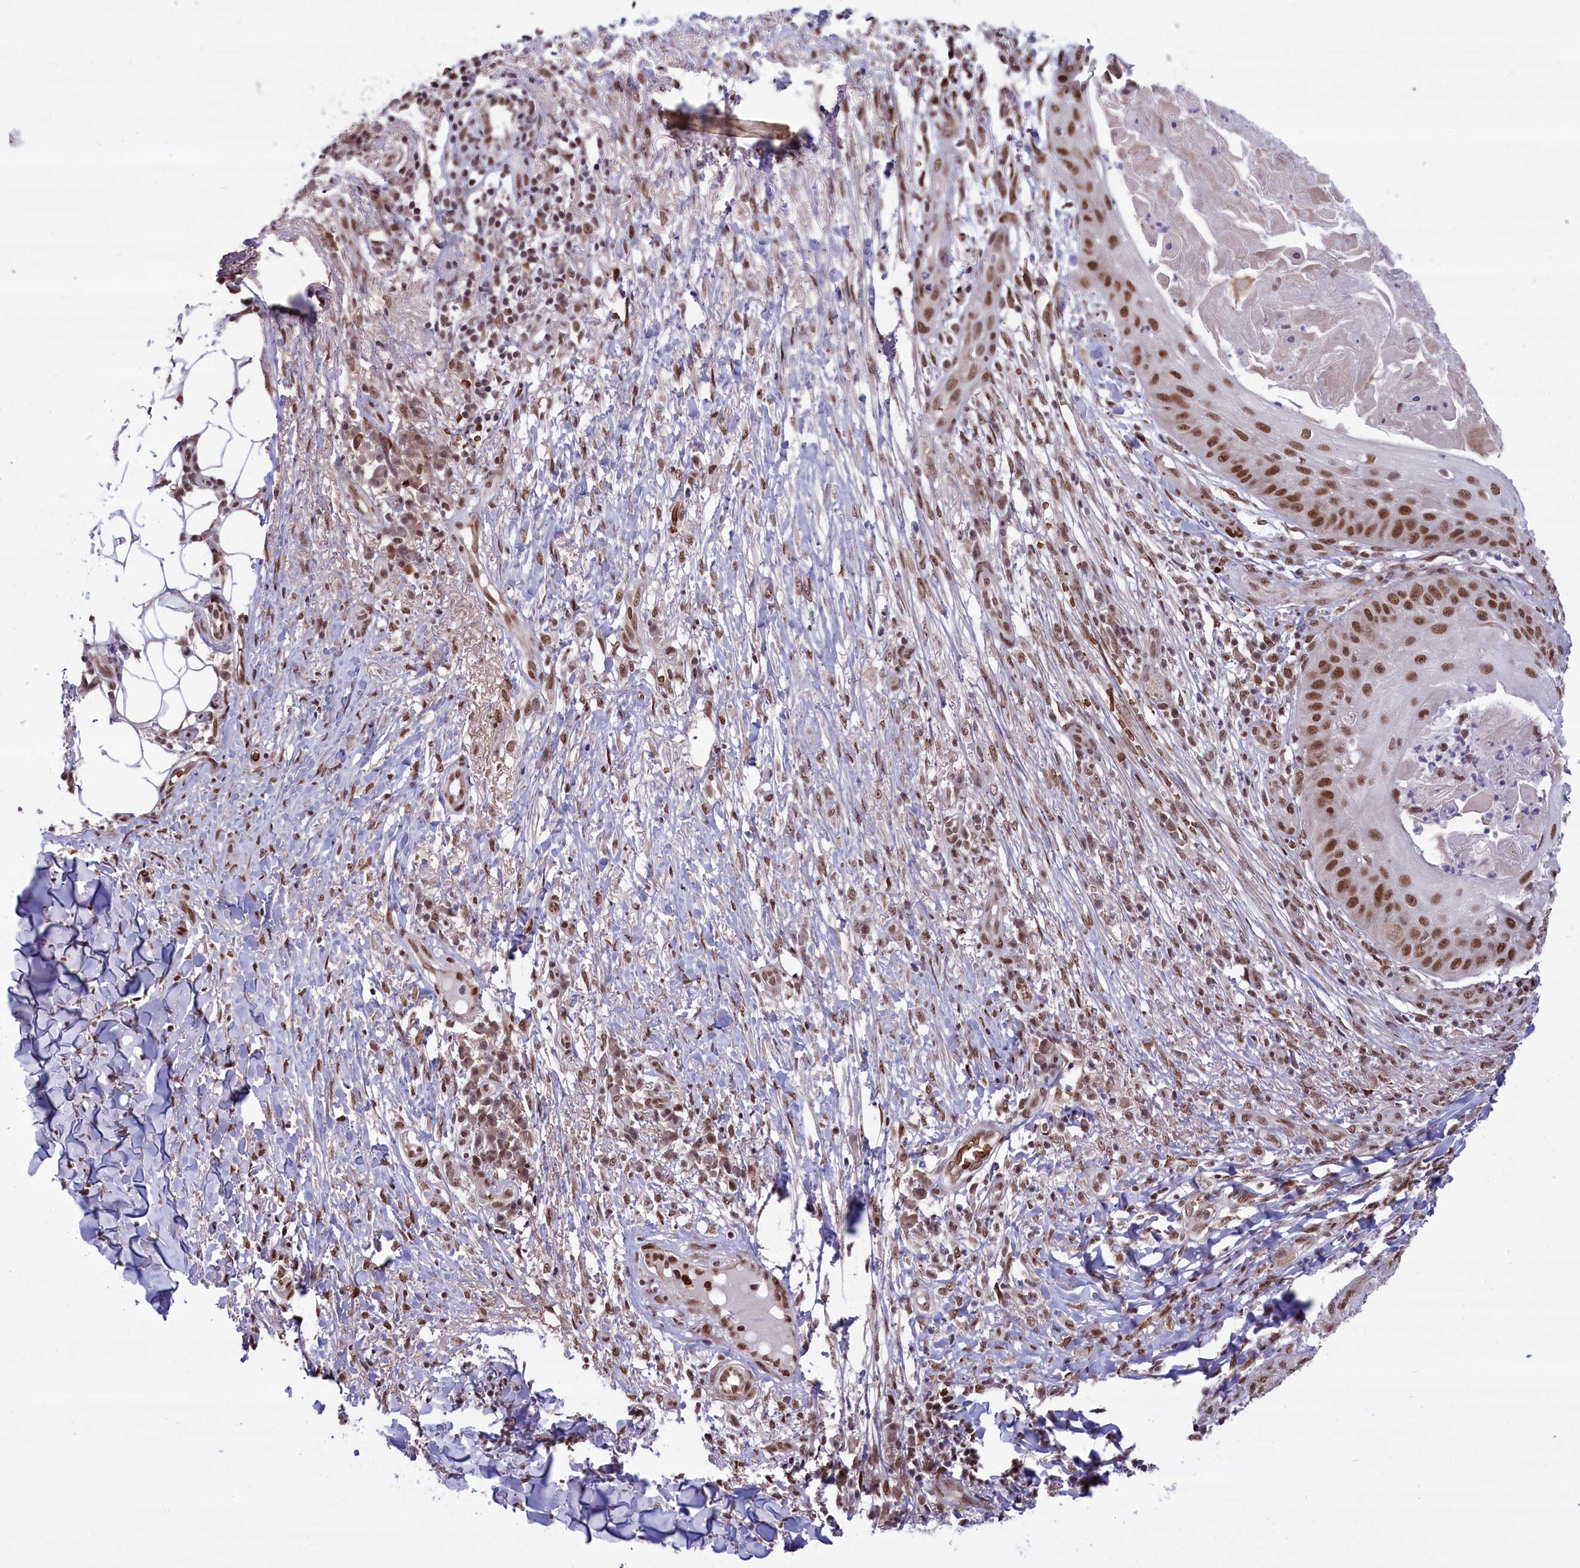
{"staining": {"intensity": "moderate", "quantity": ">75%", "location": "nuclear"}, "tissue": "skin cancer", "cell_type": "Tumor cells", "image_type": "cancer", "snomed": [{"axis": "morphology", "description": "Squamous cell carcinoma, NOS"}, {"axis": "topography", "description": "Skin"}], "caption": "IHC (DAB (3,3'-diaminobenzidine)) staining of human squamous cell carcinoma (skin) displays moderate nuclear protein expression in approximately >75% of tumor cells.", "gene": "MPHOSPH8", "patient": {"sex": "male", "age": 70}}